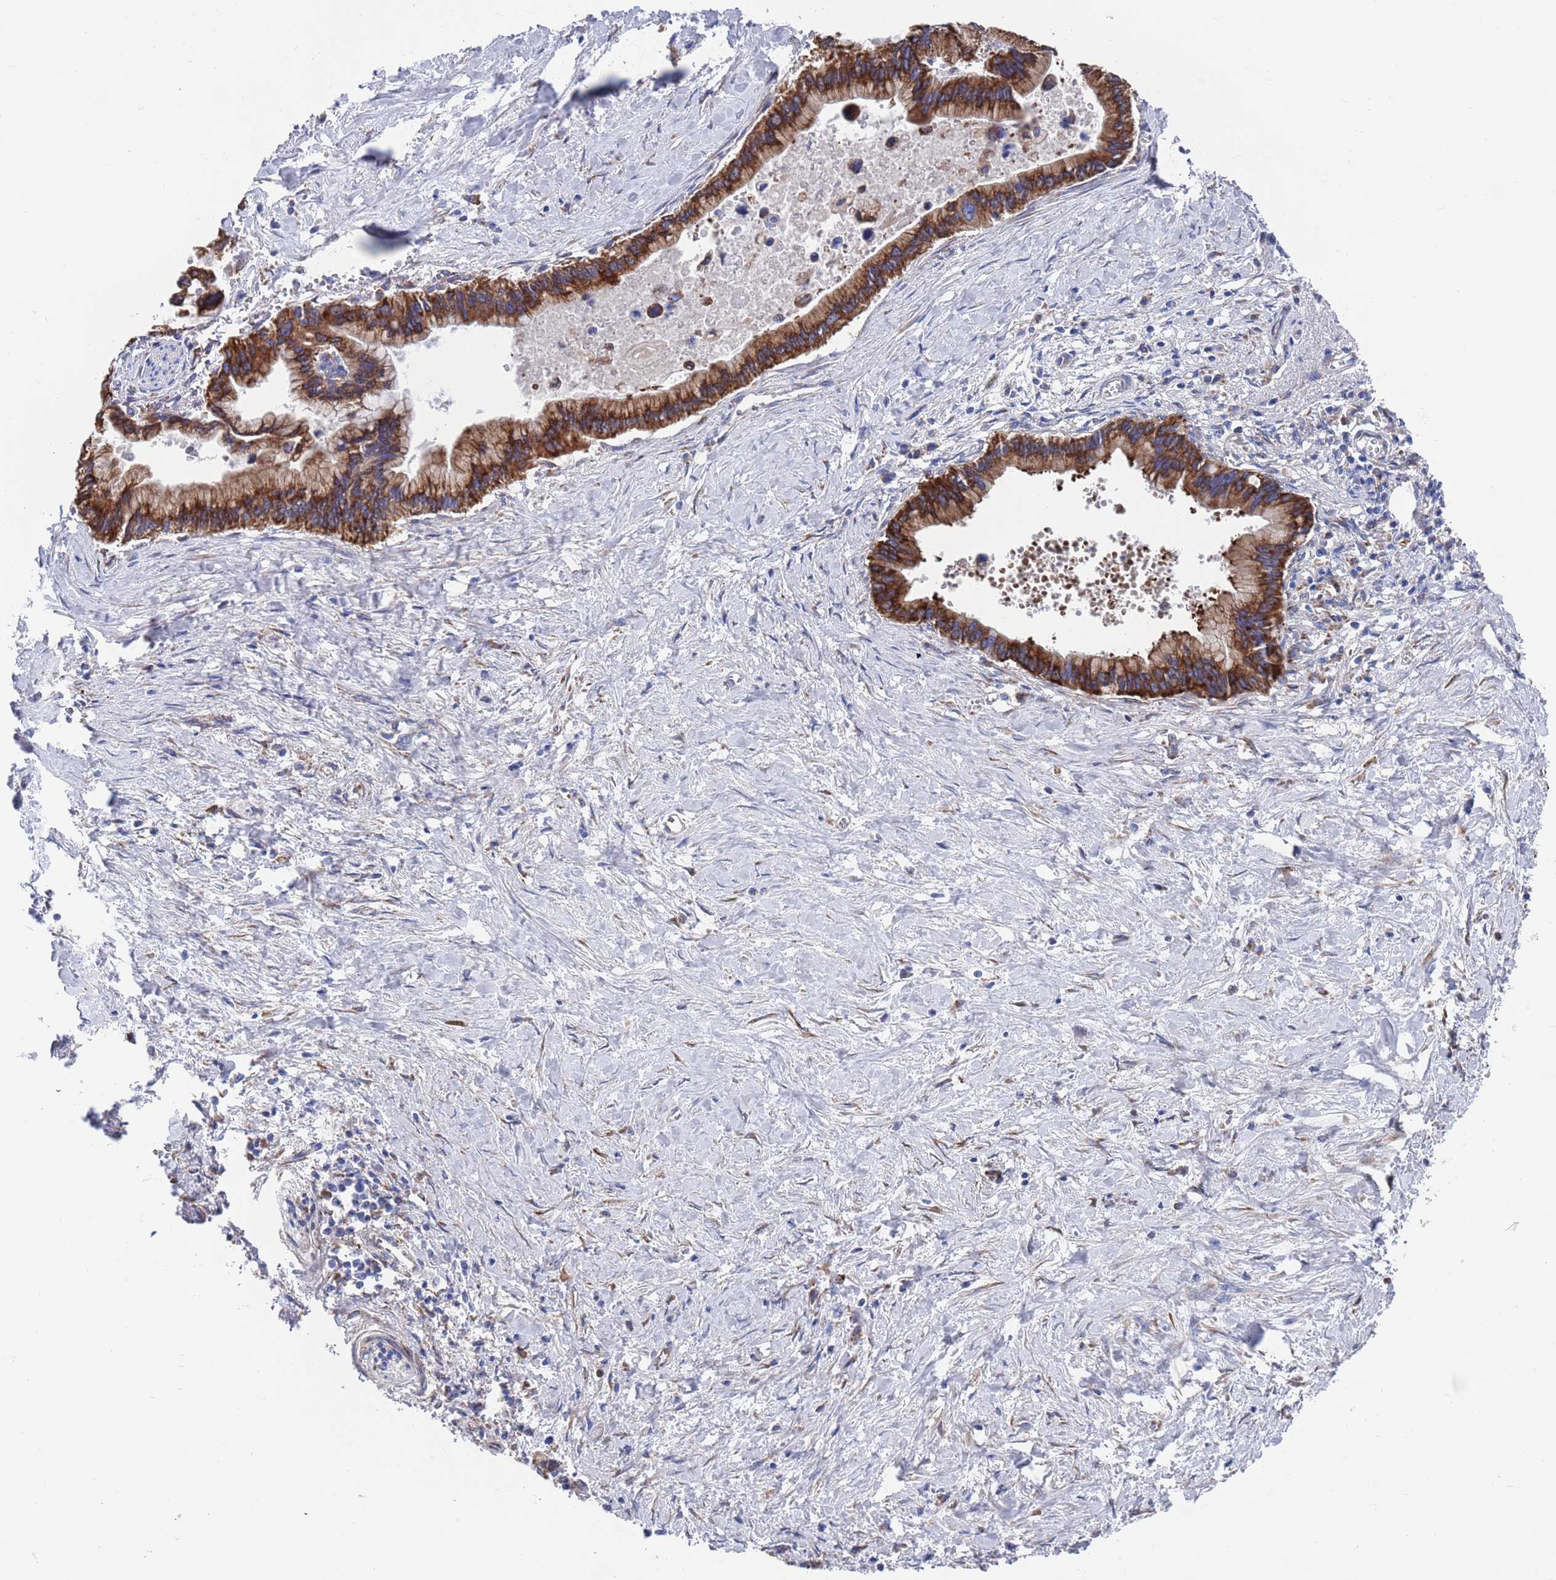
{"staining": {"intensity": "strong", "quantity": ">75%", "location": "cytoplasmic/membranous"}, "tissue": "pancreatic cancer", "cell_type": "Tumor cells", "image_type": "cancer", "snomed": [{"axis": "morphology", "description": "Adenocarcinoma, NOS"}, {"axis": "topography", "description": "Pancreas"}], "caption": "Pancreatic cancer tissue reveals strong cytoplasmic/membranous expression in approximately >75% of tumor cells, visualized by immunohistochemistry. (DAB IHC, brown staining for protein, blue staining for nuclei).", "gene": "GID8", "patient": {"sex": "female", "age": 83}}